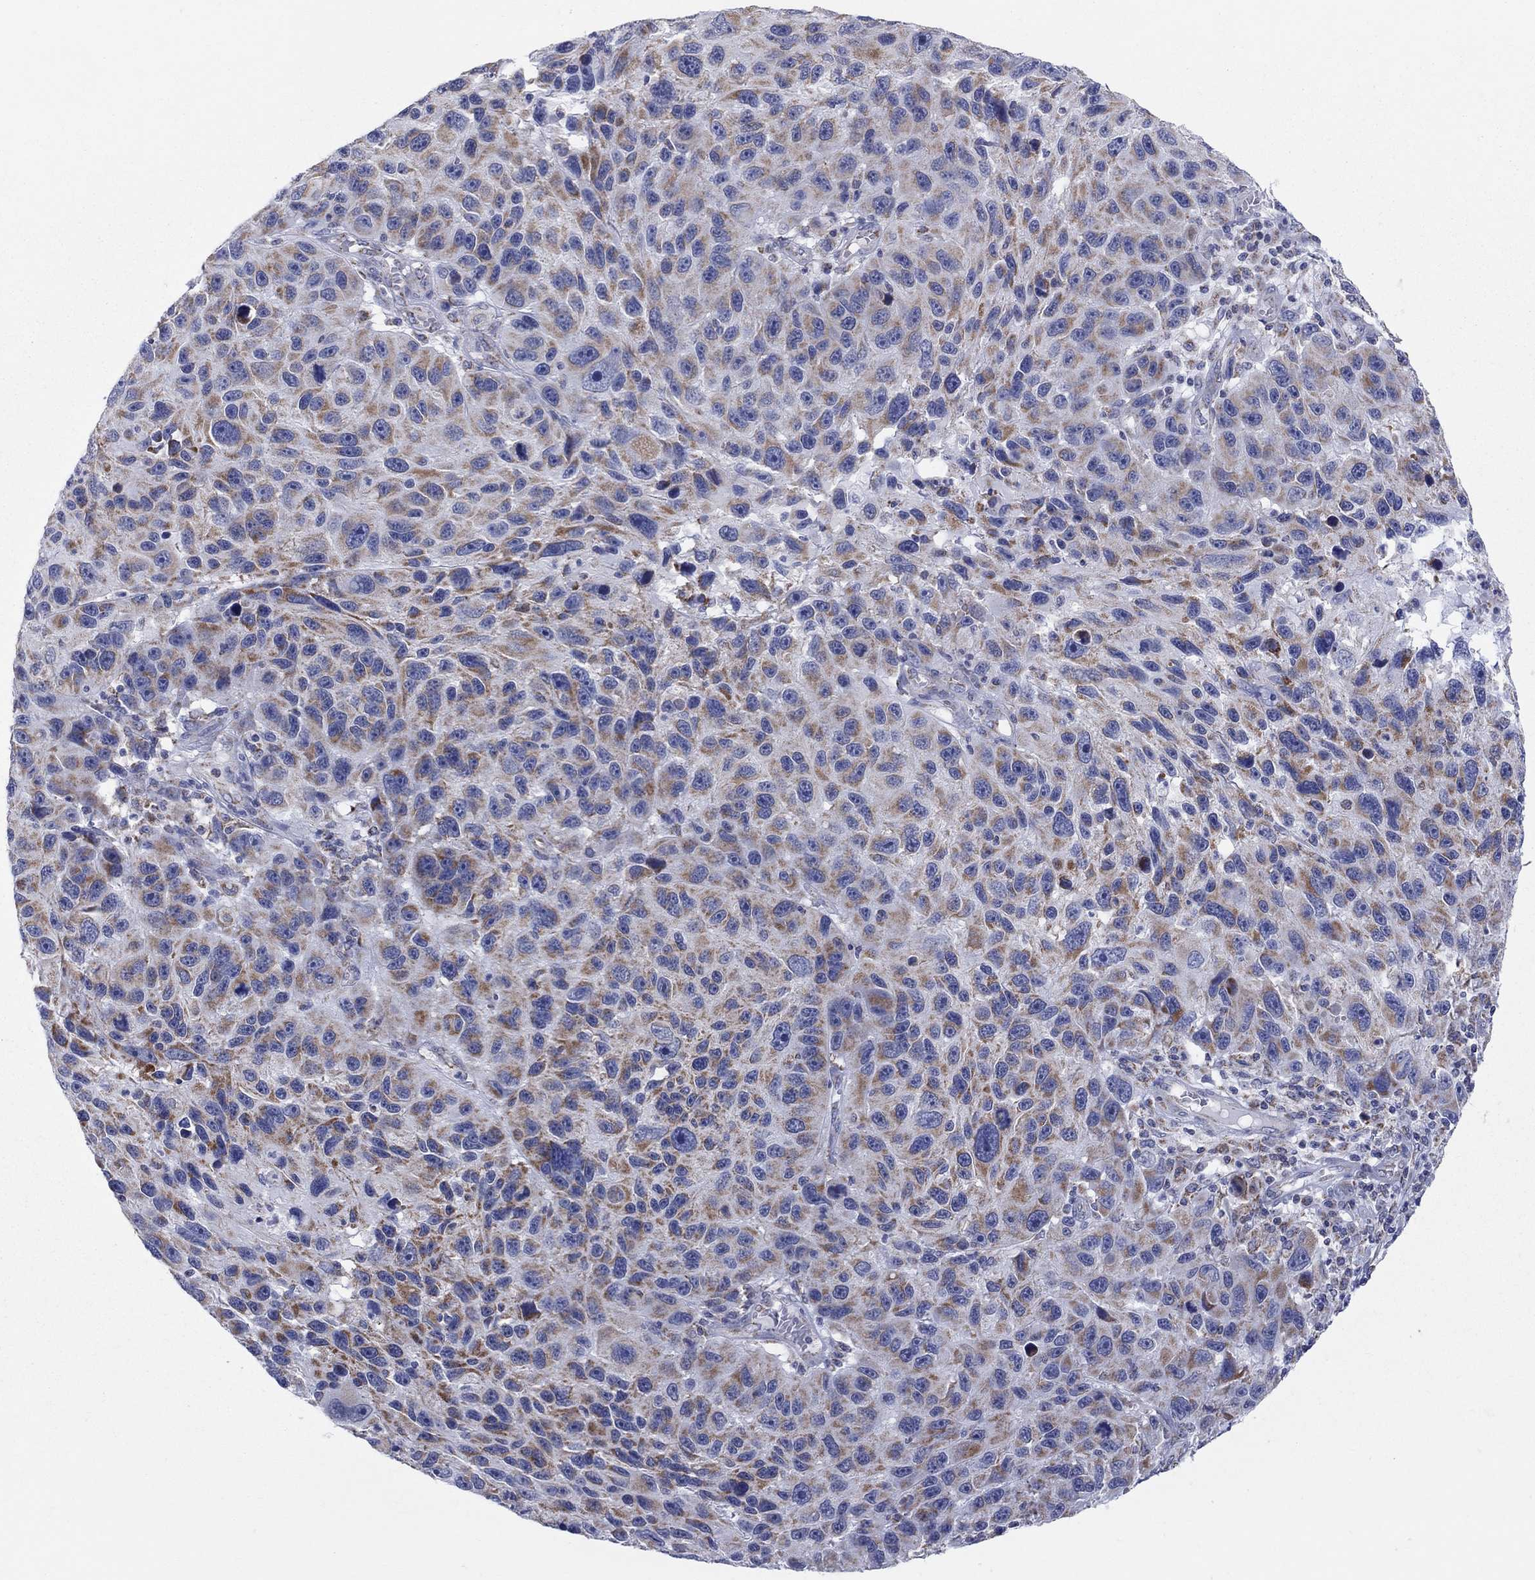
{"staining": {"intensity": "moderate", "quantity": "25%-75%", "location": "cytoplasmic/membranous"}, "tissue": "melanoma", "cell_type": "Tumor cells", "image_type": "cancer", "snomed": [{"axis": "morphology", "description": "Malignant melanoma, NOS"}, {"axis": "topography", "description": "Skin"}], "caption": "Immunohistochemical staining of human melanoma demonstrates moderate cytoplasmic/membranous protein expression in about 25%-75% of tumor cells.", "gene": "KISS1R", "patient": {"sex": "male", "age": 53}}